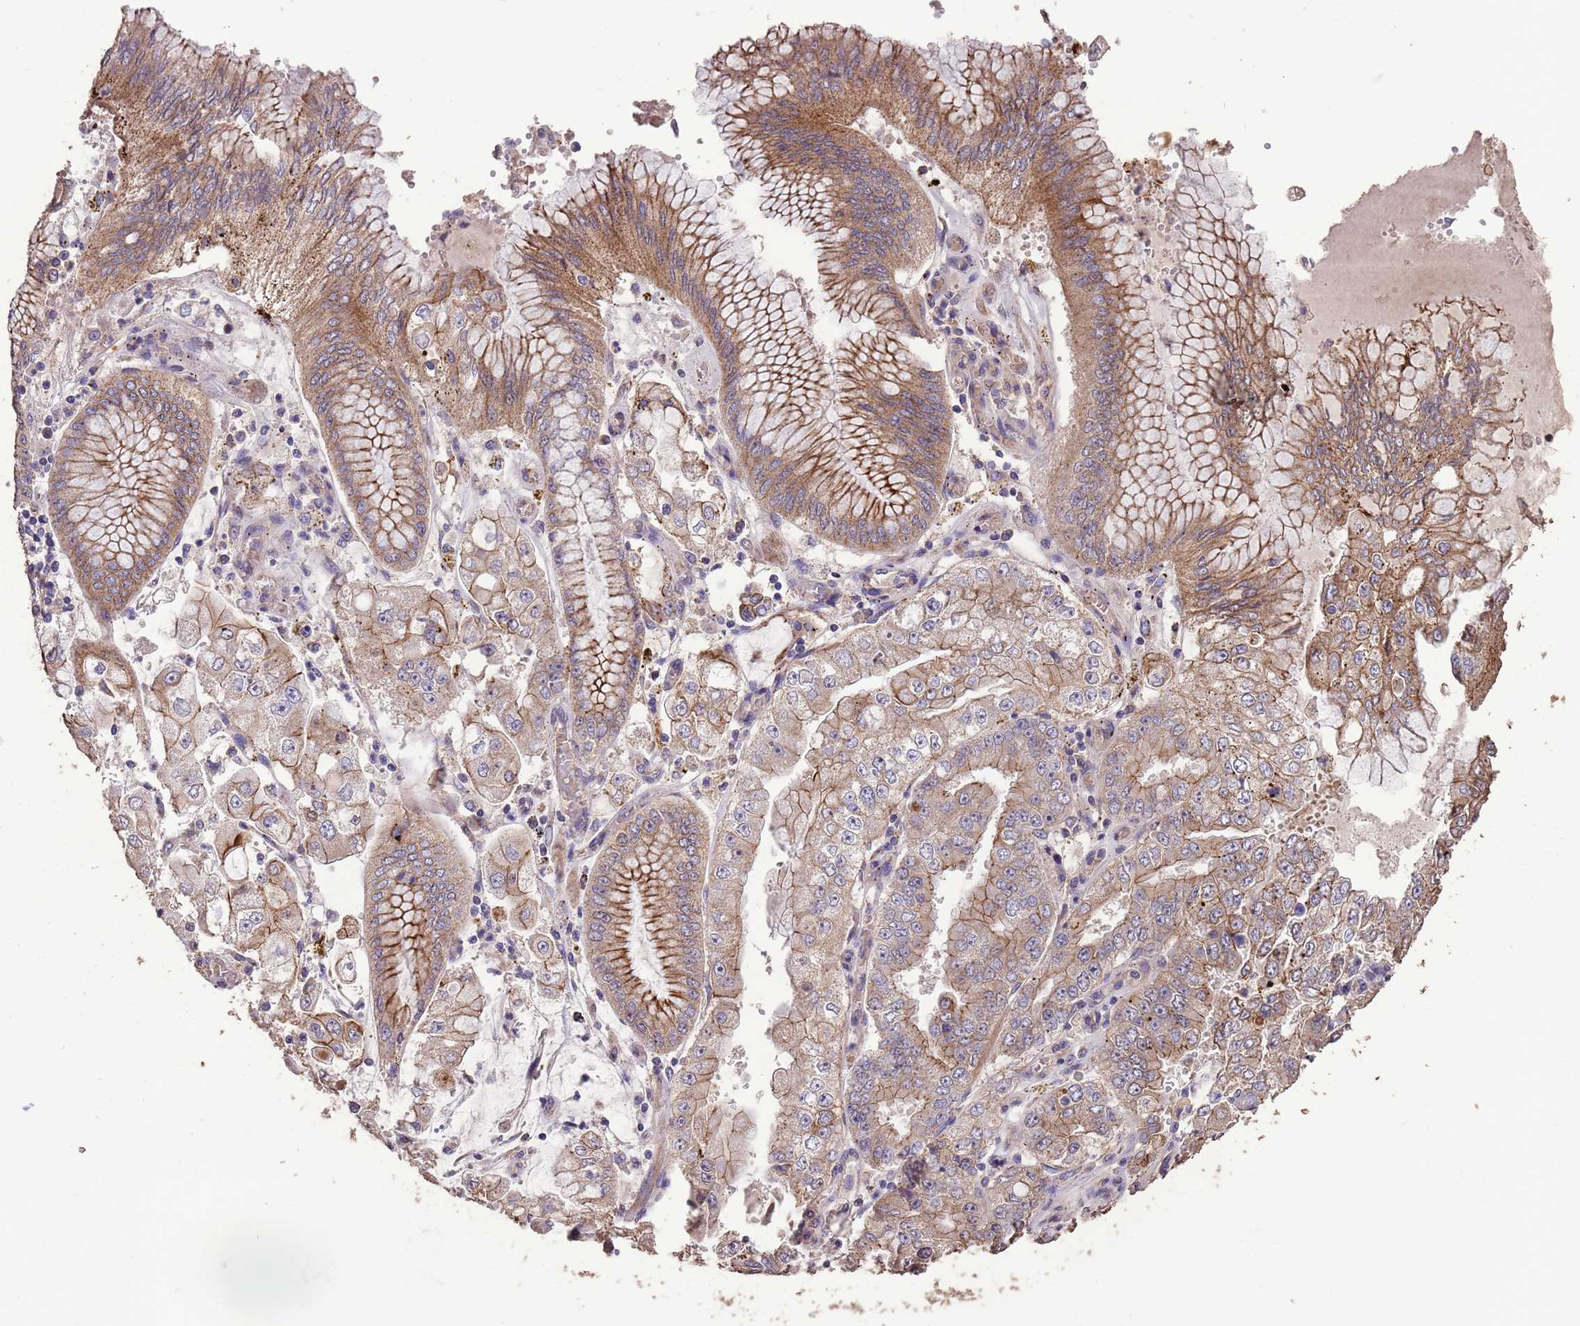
{"staining": {"intensity": "moderate", "quantity": "25%-75%", "location": "cytoplasmic/membranous"}, "tissue": "stomach cancer", "cell_type": "Tumor cells", "image_type": "cancer", "snomed": [{"axis": "morphology", "description": "Adenocarcinoma, NOS"}, {"axis": "topography", "description": "Stomach"}], "caption": "A histopathology image of stomach cancer stained for a protein shows moderate cytoplasmic/membranous brown staining in tumor cells.", "gene": "SLC9B2", "patient": {"sex": "male", "age": 76}}